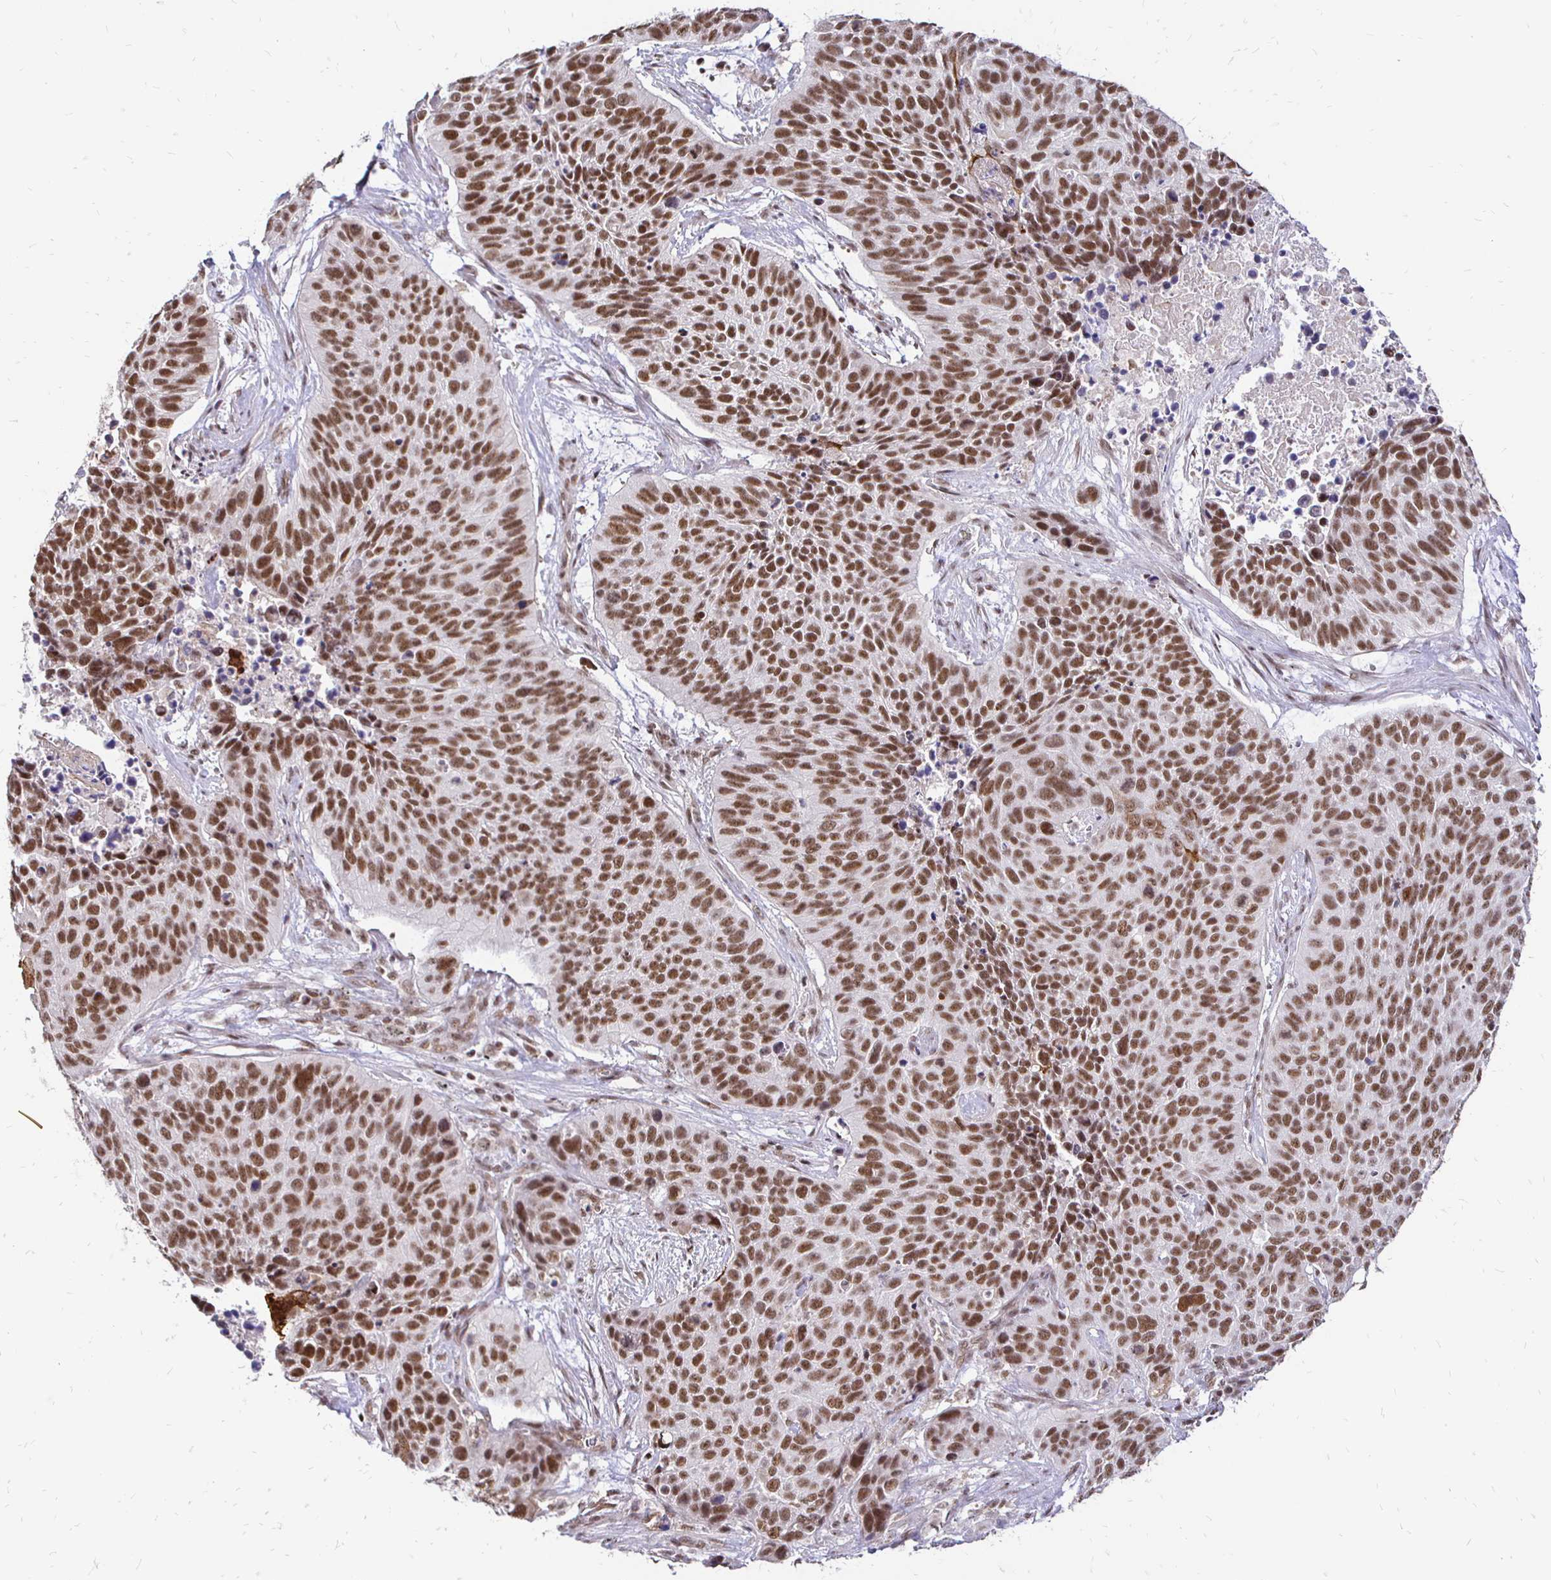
{"staining": {"intensity": "moderate", "quantity": ">75%", "location": "nuclear"}, "tissue": "lung cancer", "cell_type": "Tumor cells", "image_type": "cancer", "snomed": [{"axis": "morphology", "description": "Squamous cell carcinoma, NOS"}, {"axis": "topography", "description": "Lung"}], "caption": "Brown immunohistochemical staining in squamous cell carcinoma (lung) reveals moderate nuclear staining in about >75% of tumor cells.", "gene": "SIN3A", "patient": {"sex": "male", "age": 62}}